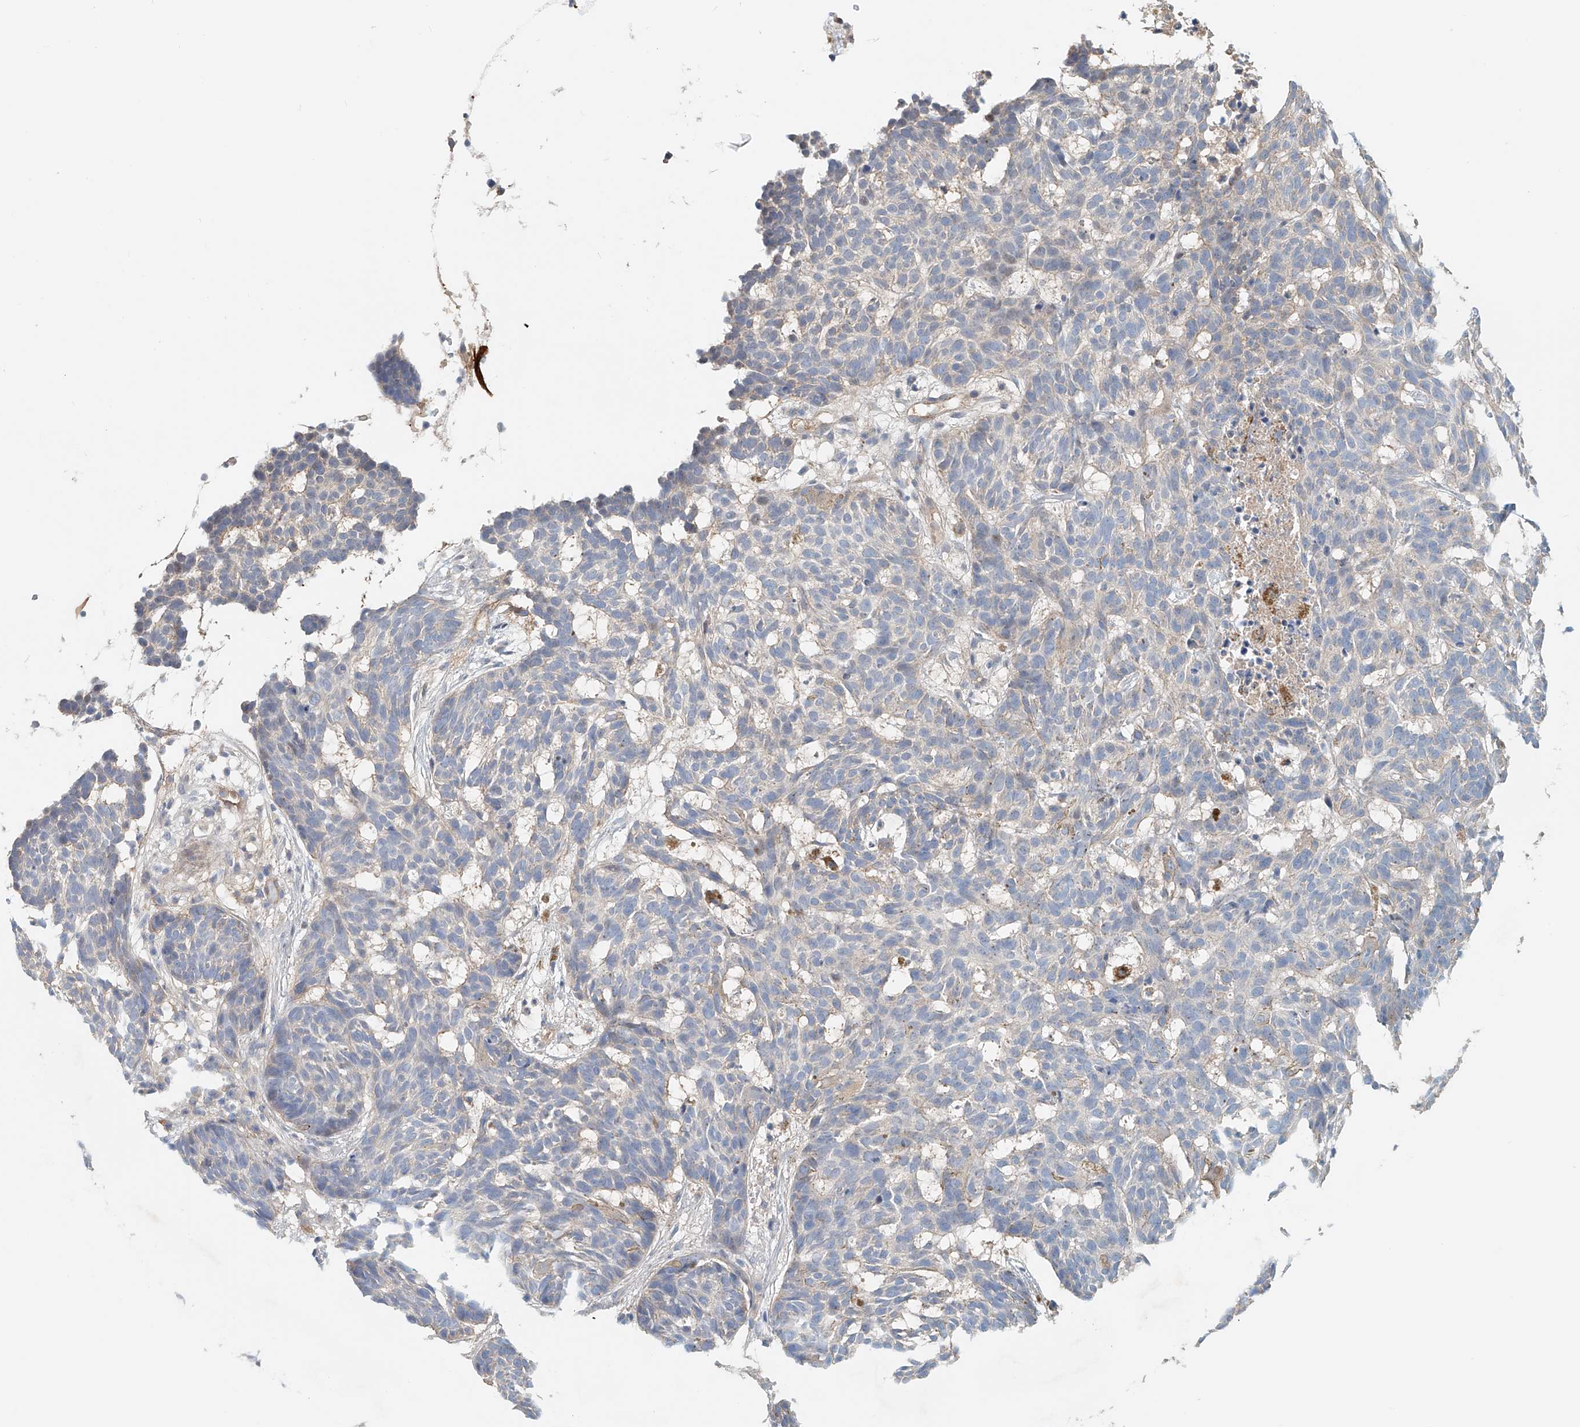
{"staining": {"intensity": "negative", "quantity": "none", "location": "none"}, "tissue": "skin cancer", "cell_type": "Tumor cells", "image_type": "cancer", "snomed": [{"axis": "morphology", "description": "Basal cell carcinoma"}, {"axis": "topography", "description": "Skin"}], "caption": "Histopathology image shows no significant protein positivity in tumor cells of basal cell carcinoma (skin). Nuclei are stained in blue.", "gene": "FRYL", "patient": {"sex": "male", "age": 85}}